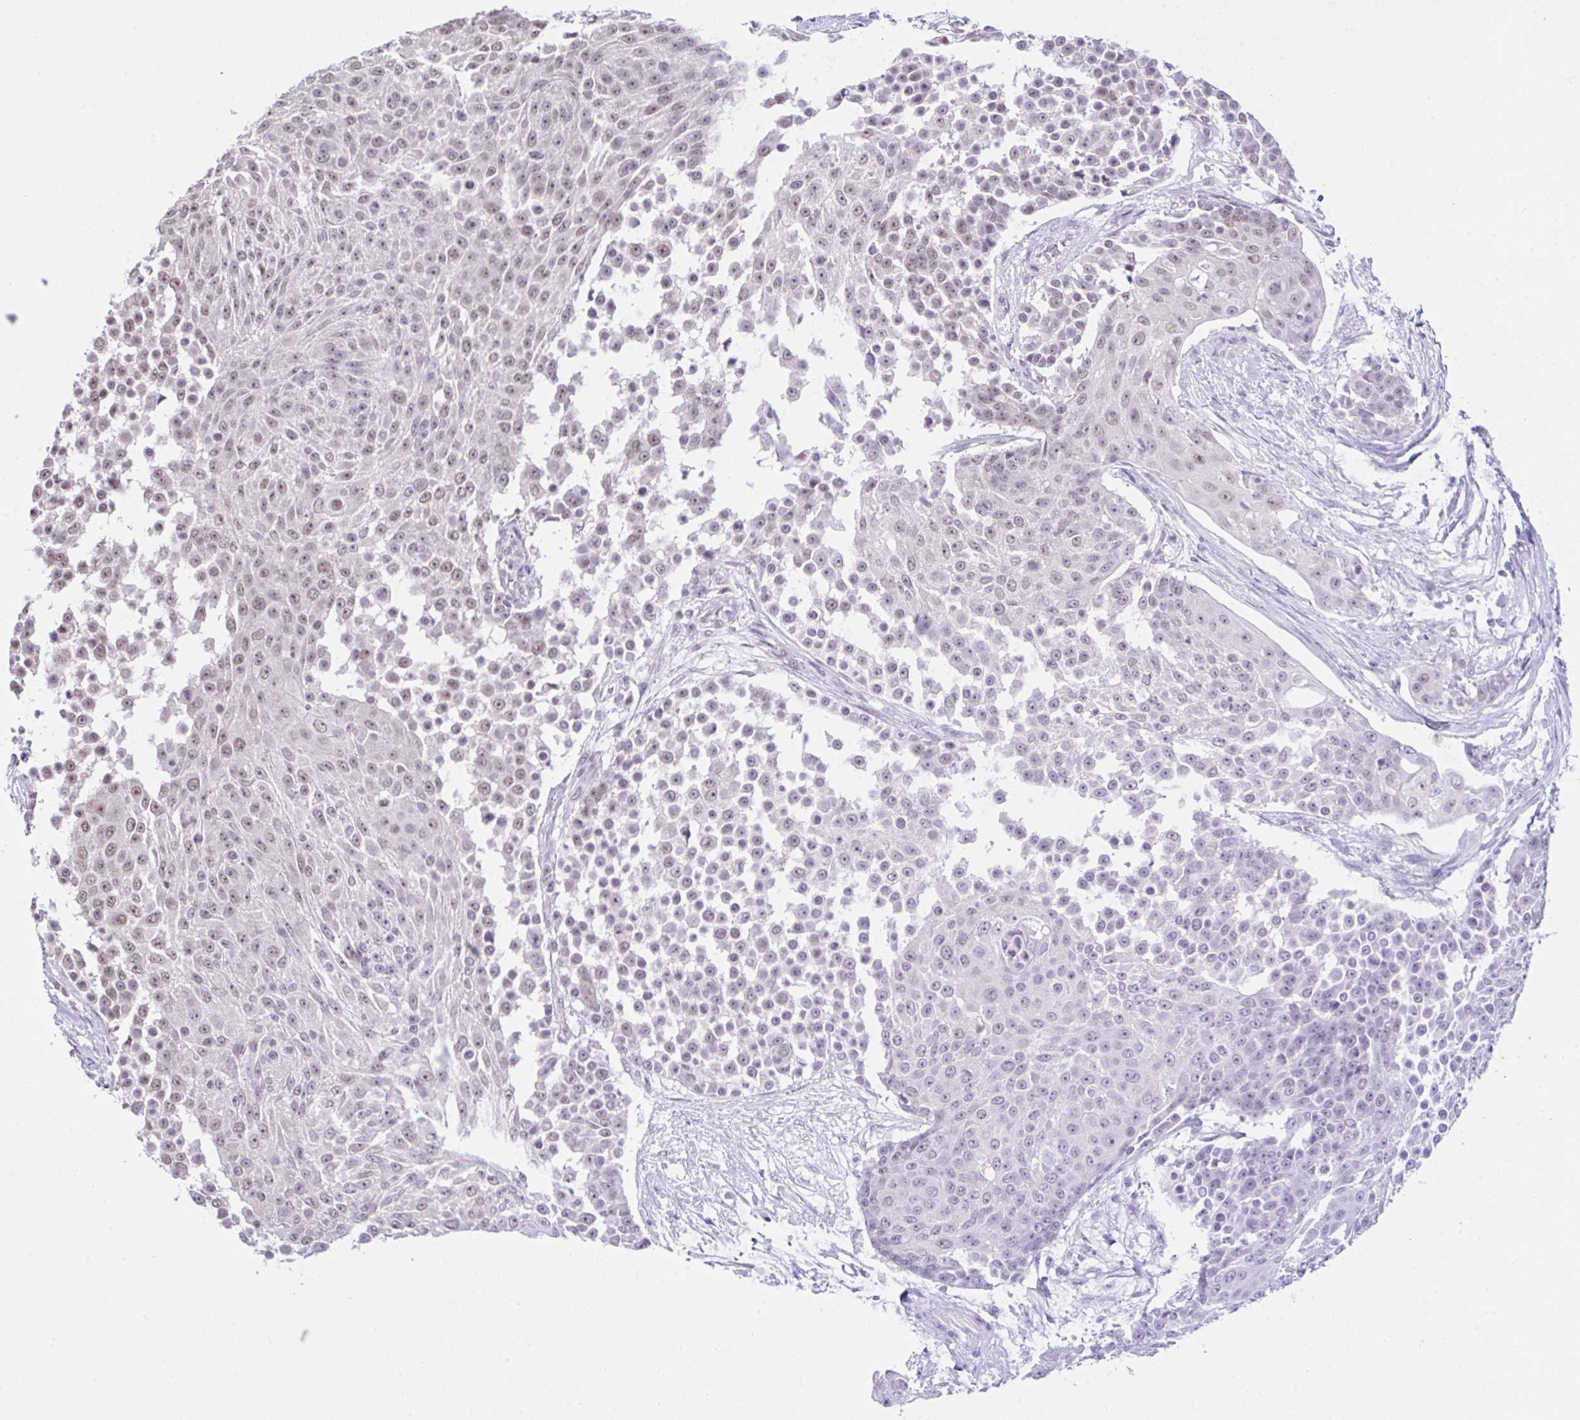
{"staining": {"intensity": "weak", "quantity": "<25%", "location": "nuclear"}, "tissue": "urothelial cancer", "cell_type": "Tumor cells", "image_type": "cancer", "snomed": [{"axis": "morphology", "description": "Urothelial carcinoma, High grade"}, {"axis": "topography", "description": "Urinary bladder"}], "caption": "There is no significant staining in tumor cells of urothelial cancer.", "gene": "CCDC12", "patient": {"sex": "female", "age": 63}}